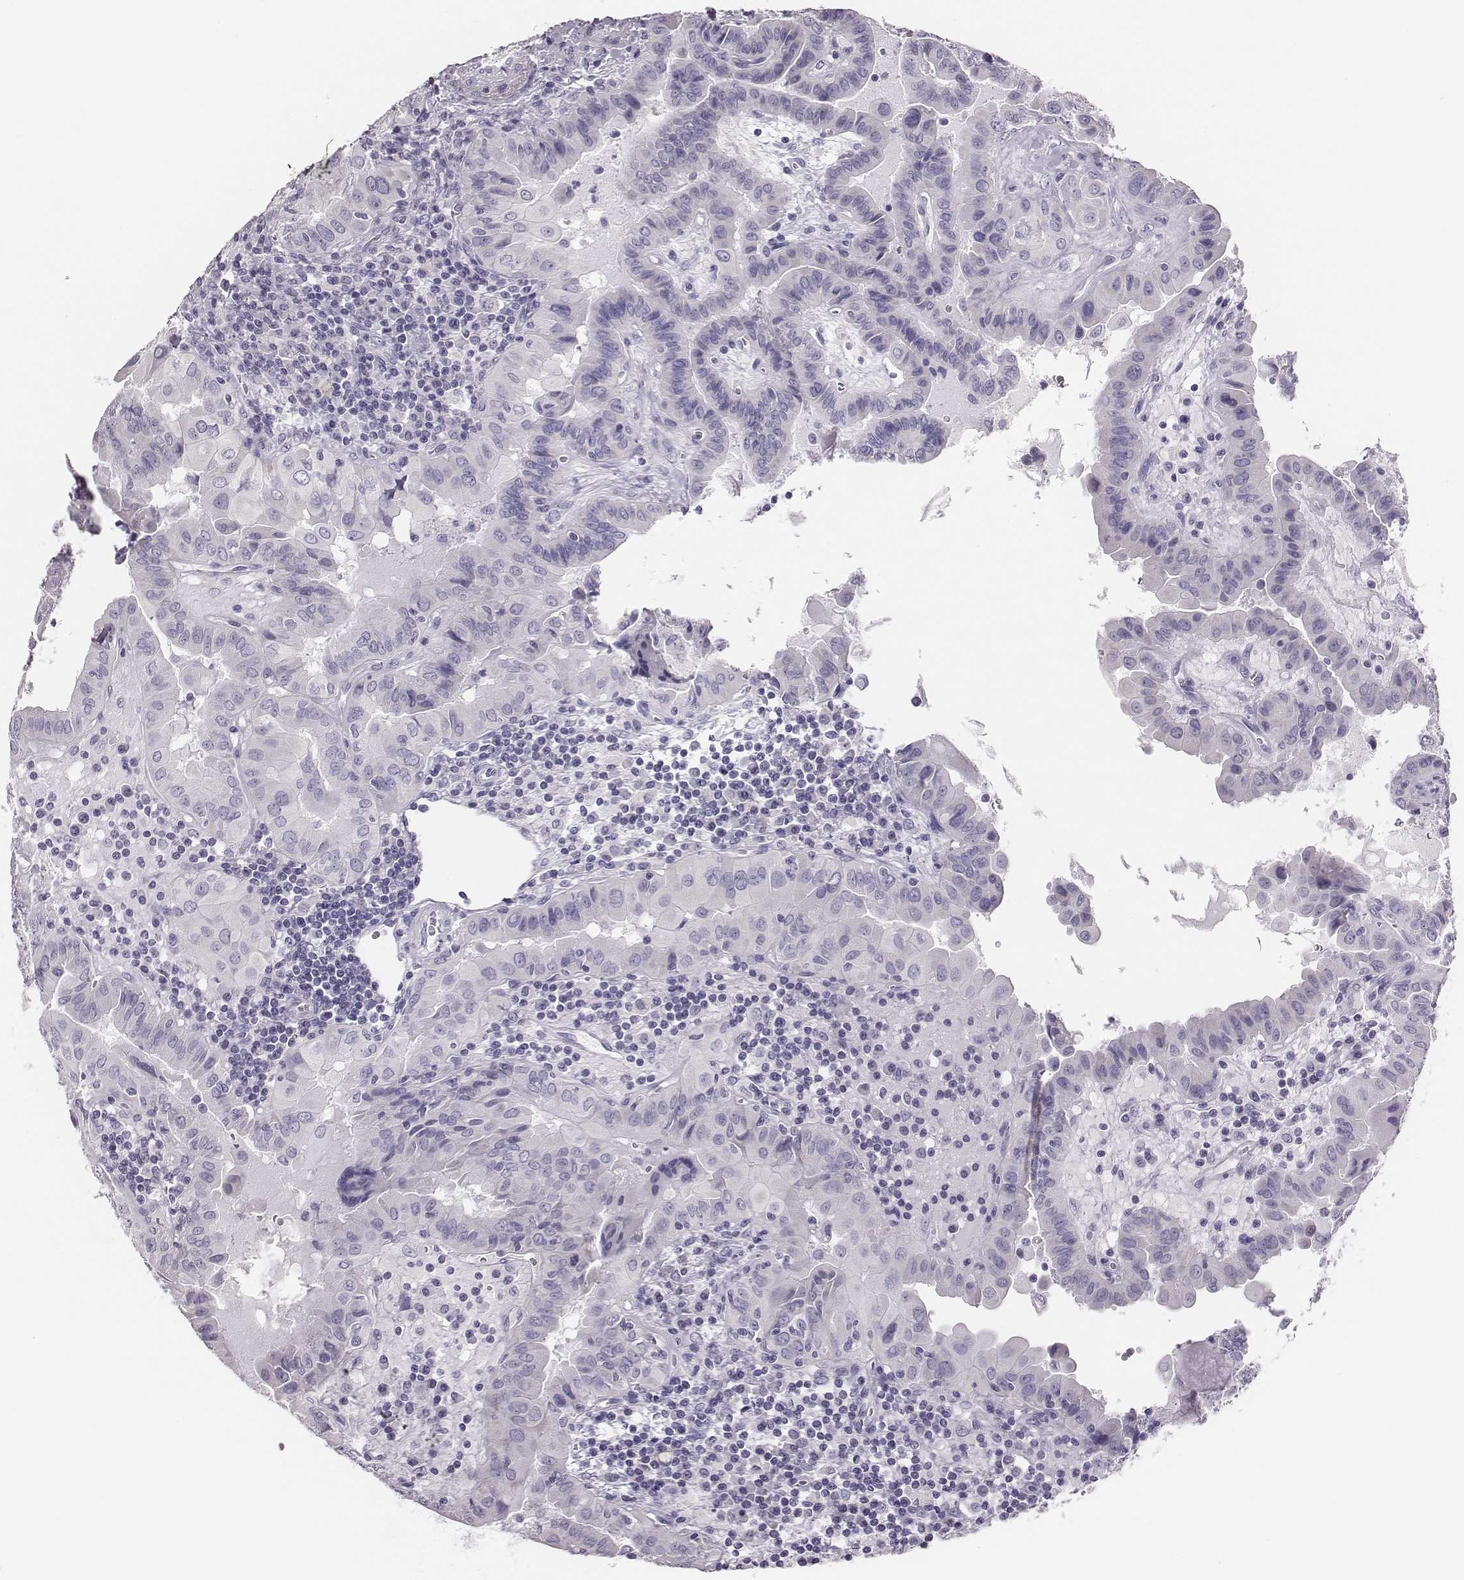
{"staining": {"intensity": "negative", "quantity": "none", "location": "none"}, "tissue": "thyroid cancer", "cell_type": "Tumor cells", "image_type": "cancer", "snomed": [{"axis": "morphology", "description": "Papillary adenocarcinoma, NOS"}, {"axis": "topography", "description": "Thyroid gland"}], "caption": "Tumor cells show no significant expression in thyroid cancer (papillary adenocarcinoma). (DAB (3,3'-diaminobenzidine) immunohistochemistry (IHC), high magnification).", "gene": "H1-6", "patient": {"sex": "female", "age": 37}}